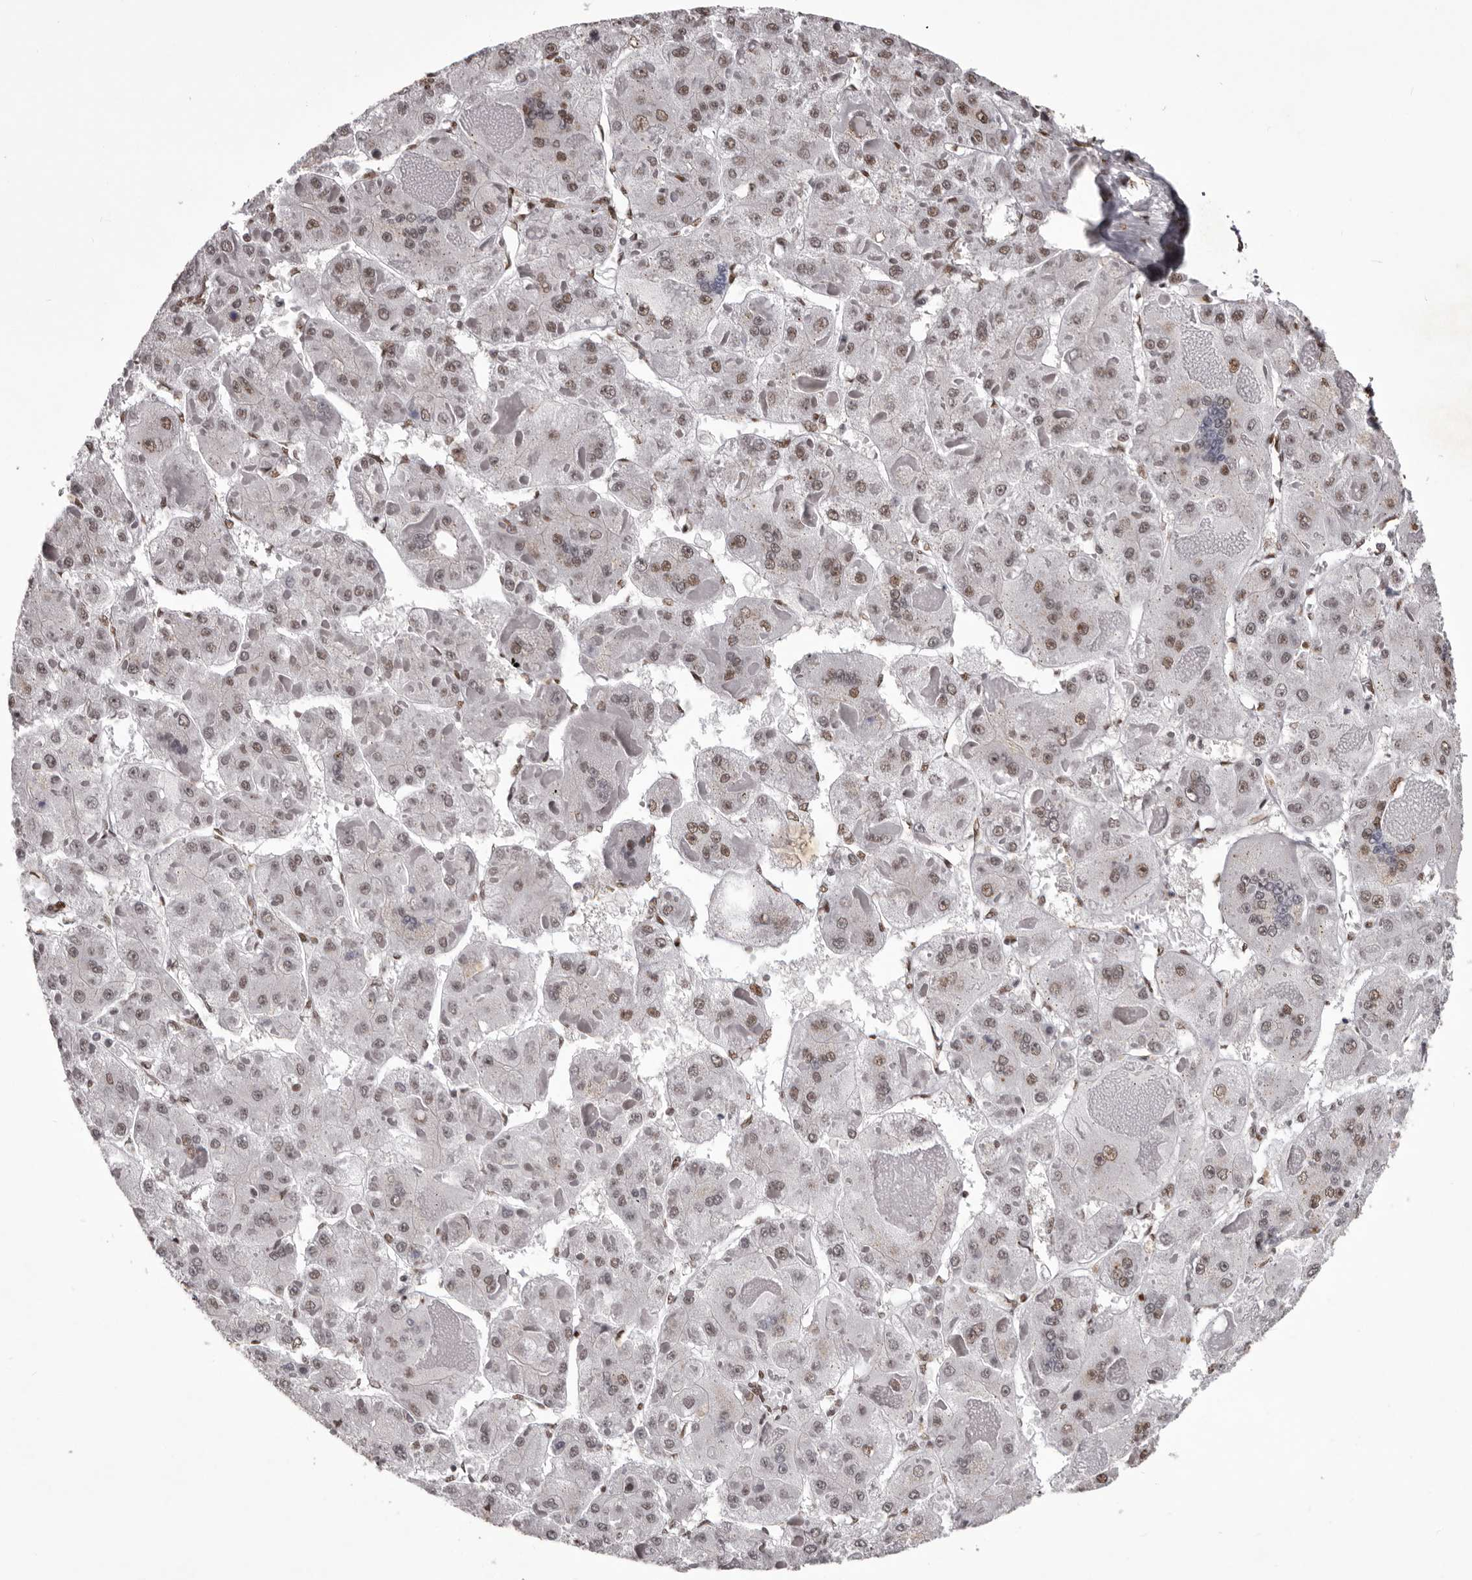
{"staining": {"intensity": "weak", "quantity": ">75%", "location": "nuclear"}, "tissue": "liver cancer", "cell_type": "Tumor cells", "image_type": "cancer", "snomed": [{"axis": "morphology", "description": "Carcinoma, Hepatocellular, NOS"}, {"axis": "topography", "description": "Liver"}], "caption": "The image shows immunohistochemical staining of hepatocellular carcinoma (liver). There is weak nuclear staining is identified in approximately >75% of tumor cells.", "gene": "NUMA1", "patient": {"sex": "female", "age": 73}}